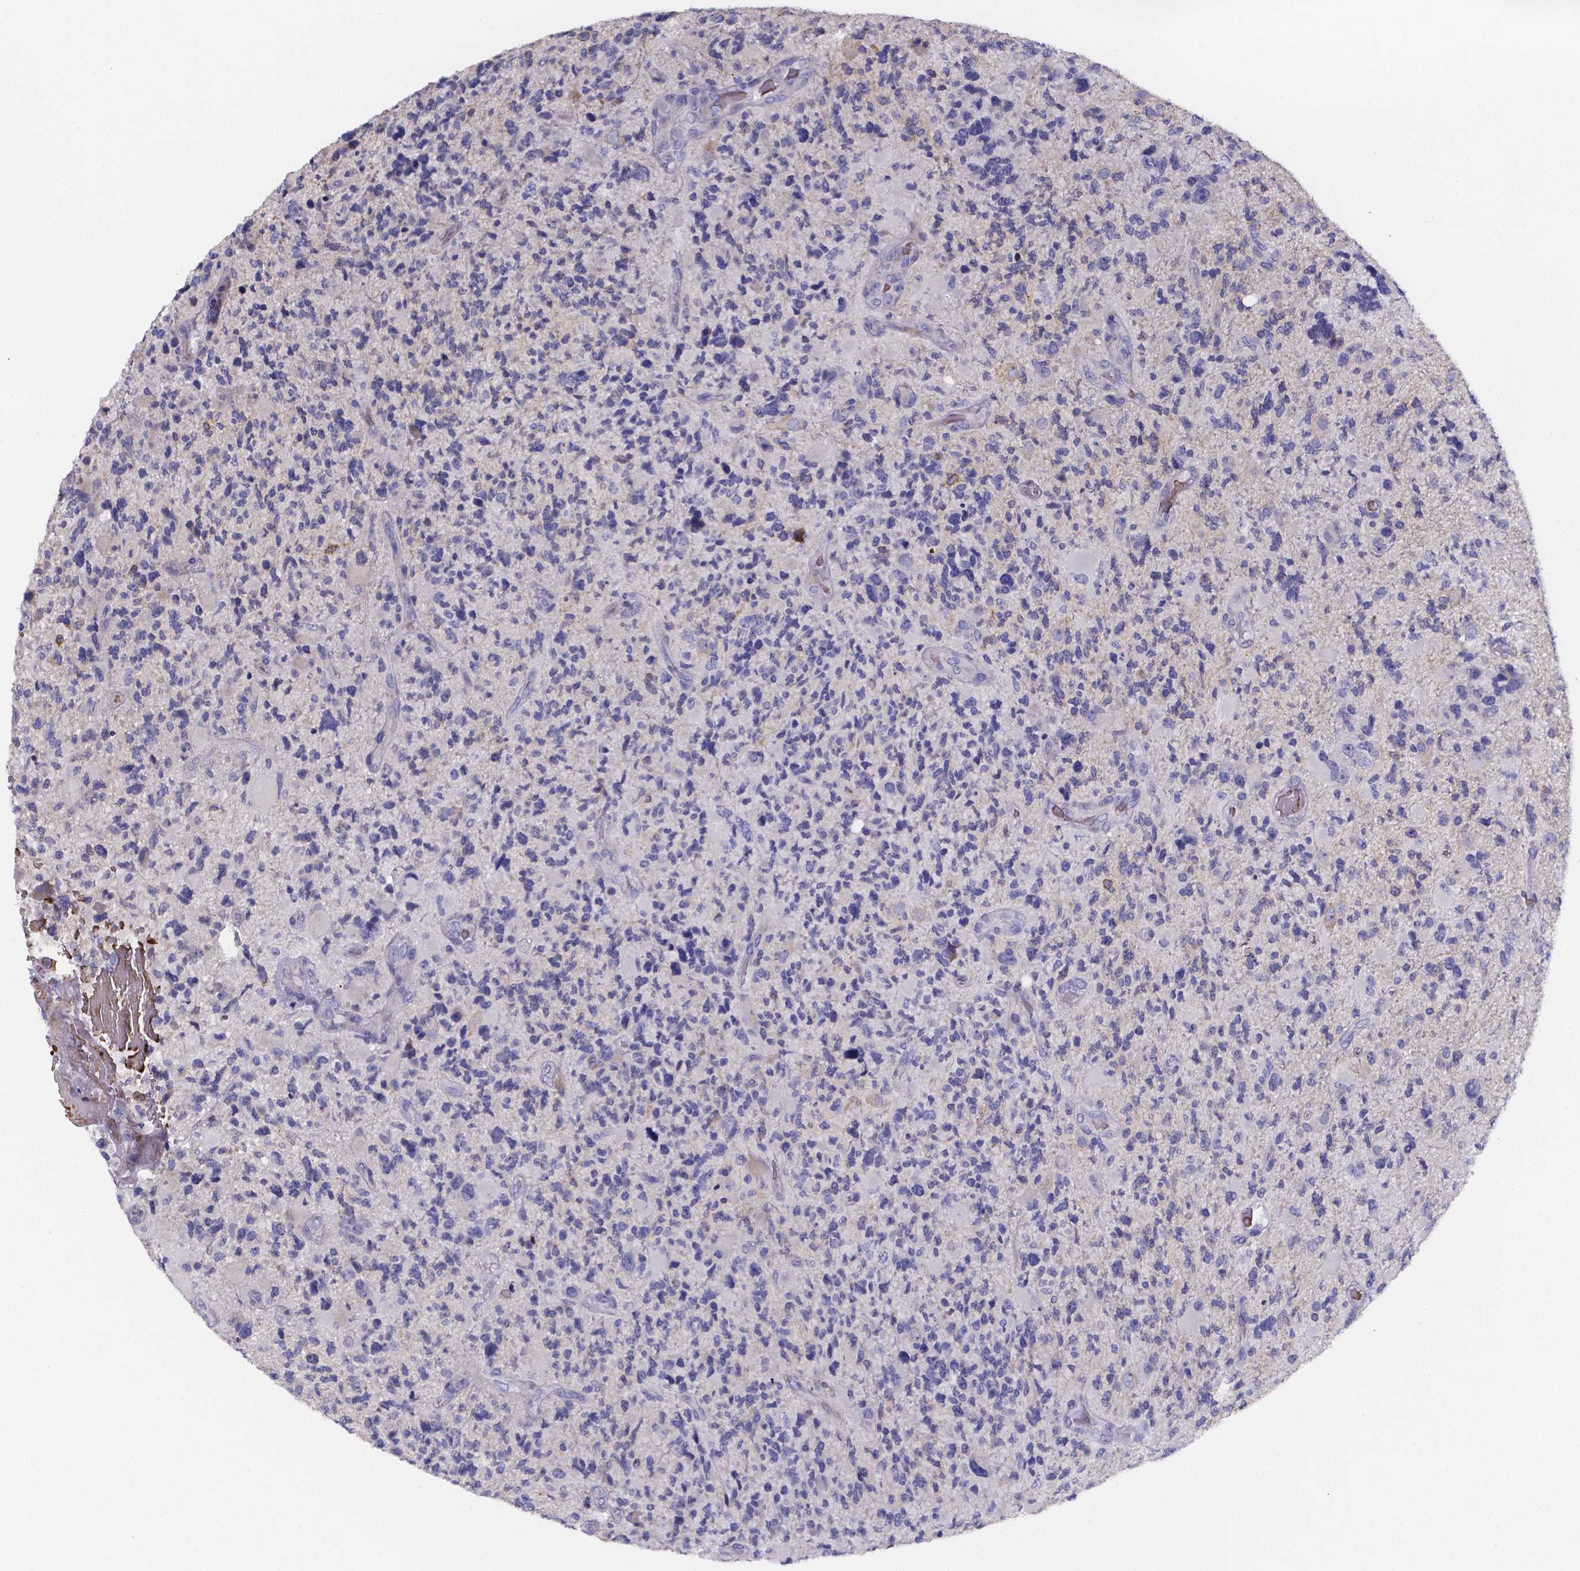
{"staining": {"intensity": "negative", "quantity": "none", "location": "none"}, "tissue": "glioma", "cell_type": "Tumor cells", "image_type": "cancer", "snomed": [{"axis": "morphology", "description": "Glioma, malignant, High grade"}, {"axis": "topography", "description": "Brain"}], "caption": "IHC of malignant high-grade glioma exhibits no staining in tumor cells.", "gene": "GABRA3", "patient": {"sex": "female", "age": 71}}